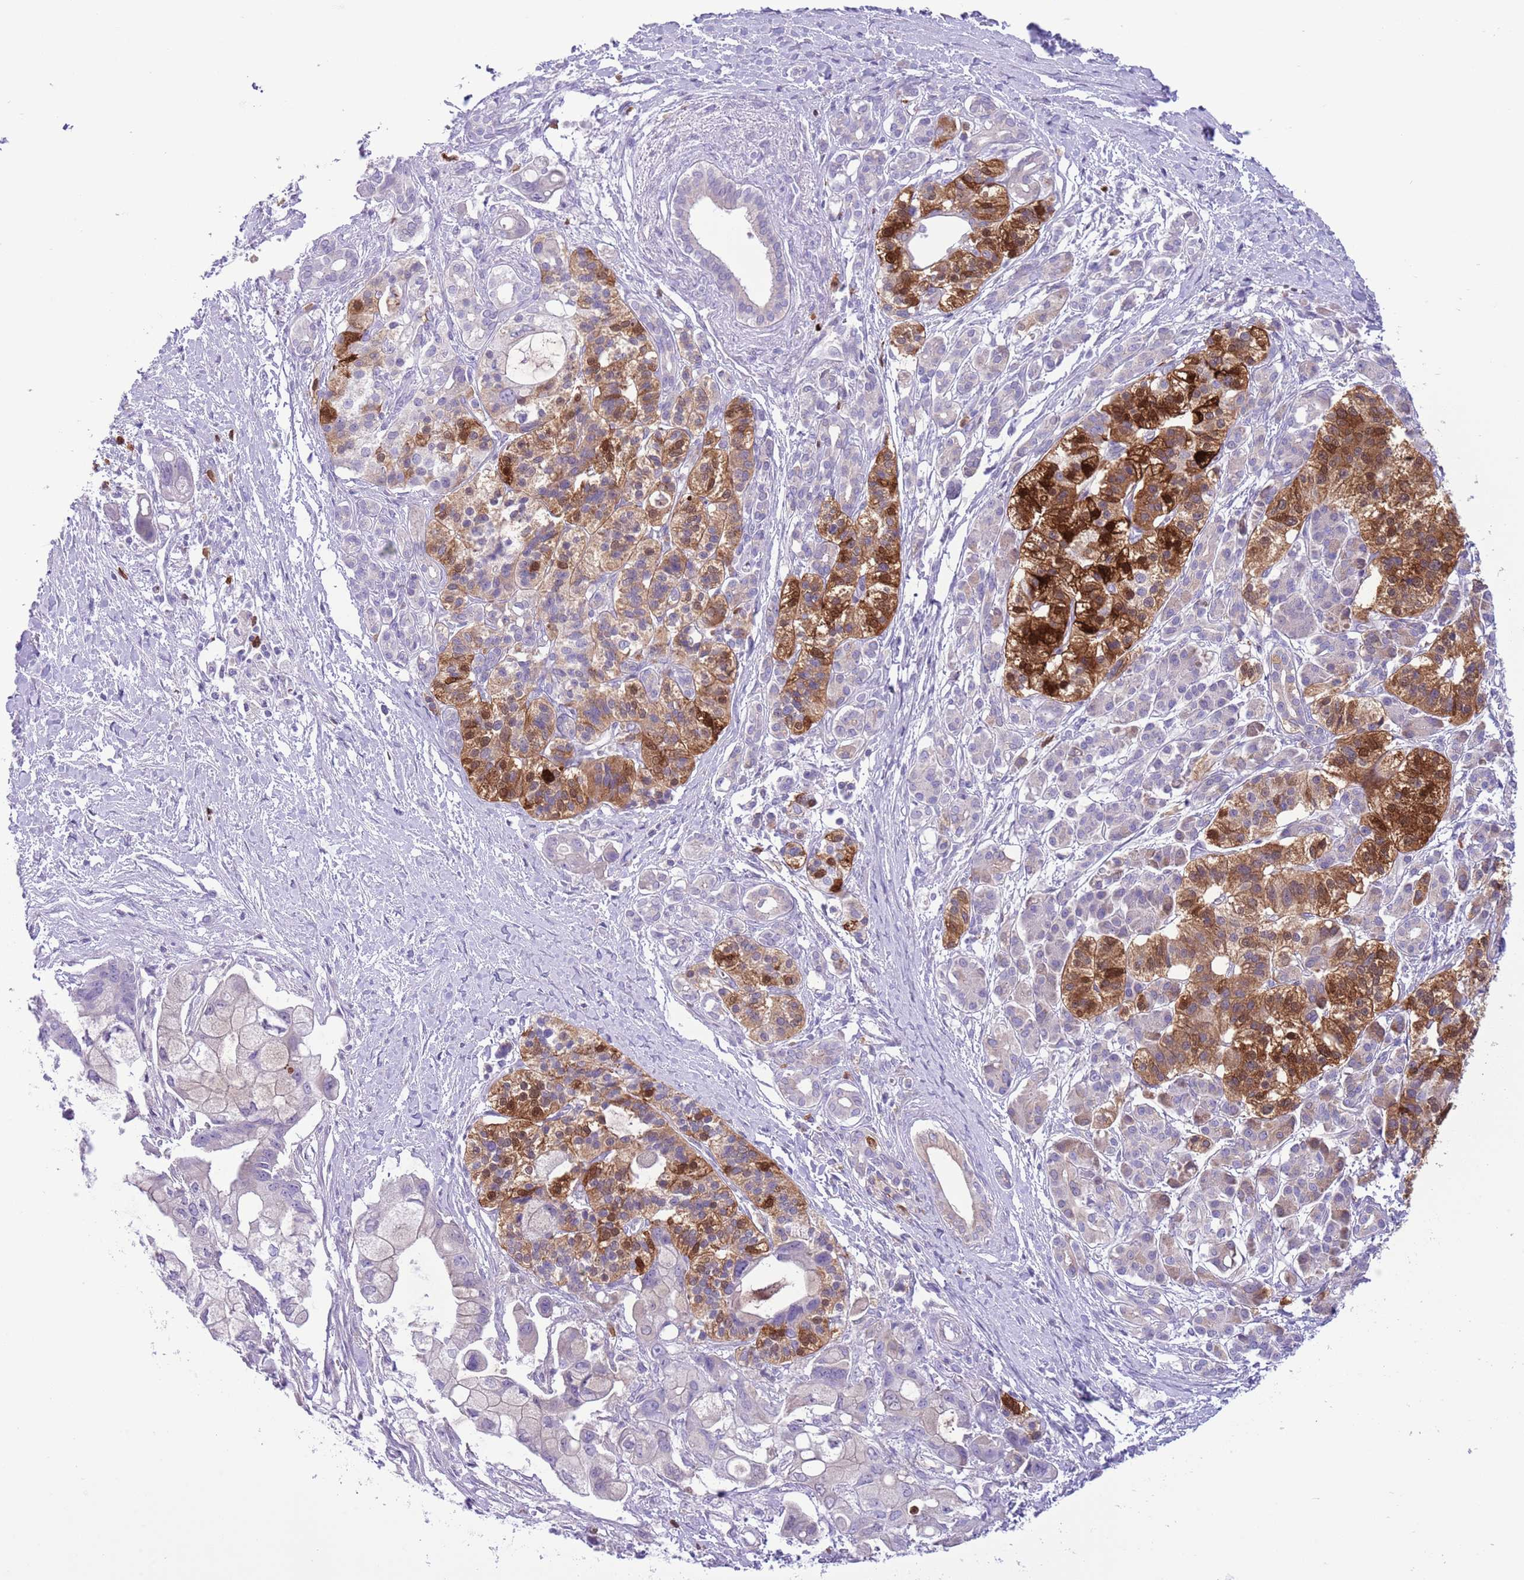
{"staining": {"intensity": "negative", "quantity": "none", "location": "none"}, "tissue": "pancreatic cancer", "cell_type": "Tumor cells", "image_type": "cancer", "snomed": [{"axis": "morphology", "description": "Adenocarcinoma, NOS"}, {"axis": "topography", "description": "Pancreas"}], "caption": "Adenocarcinoma (pancreatic) was stained to show a protein in brown. There is no significant expression in tumor cells.", "gene": "OR6M1", "patient": {"sex": "male", "age": 68}}